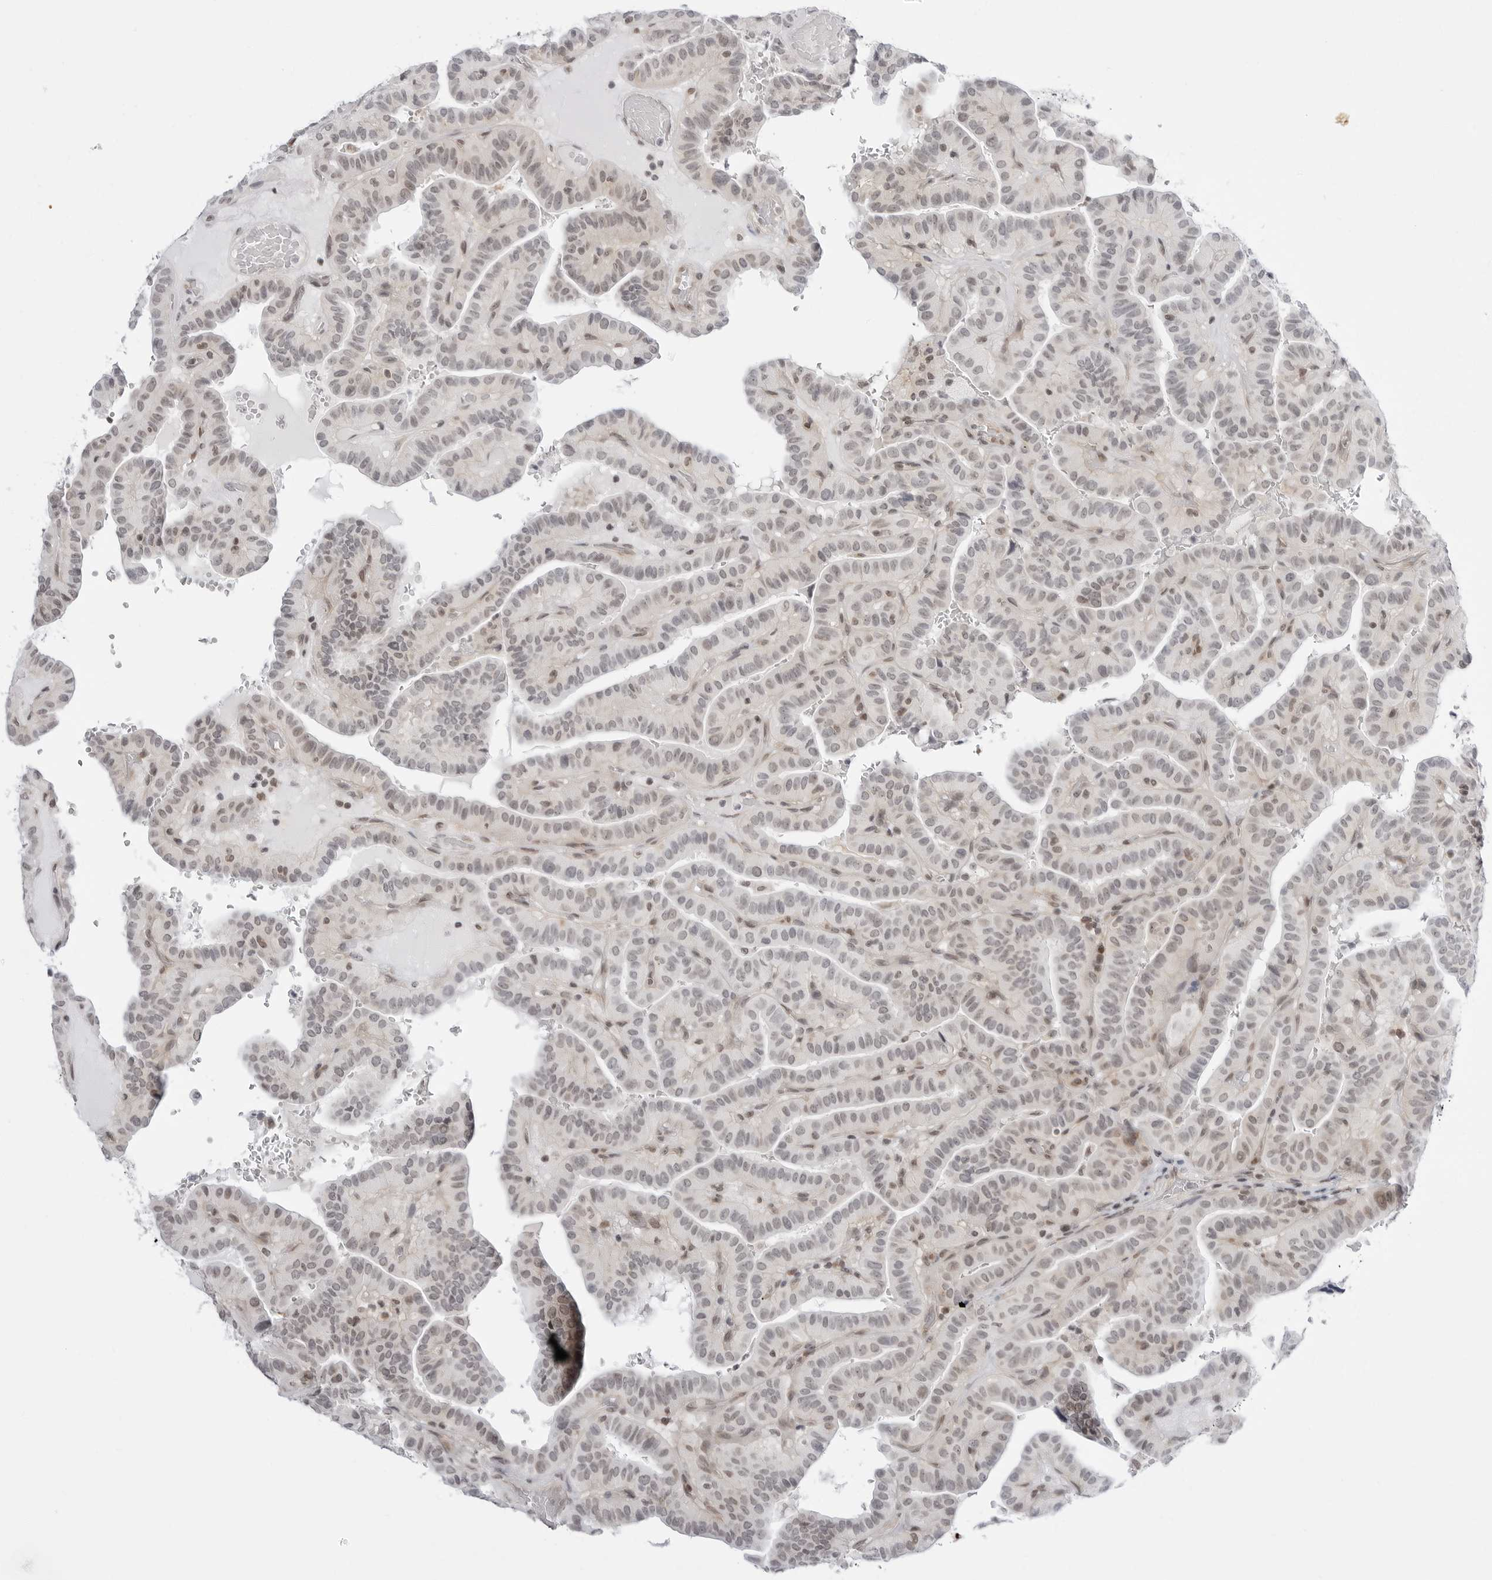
{"staining": {"intensity": "negative", "quantity": "none", "location": "none"}, "tissue": "thyroid cancer", "cell_type": "Tumor cells", "image_type": "cancer", "snomed": [{"axis": "morphology", "description": "Papillary adenocarcinoma, NOS"}, {"axis": "topography", "description": "Thyroid gland"}], "caption": "Immunohistochemical staining of human thyroid papillary adenocarcinoma reveals no significant staining in tumor cells.", "gene": "PPP2R5C", "patient": {"sex": "male", "age": 77}}